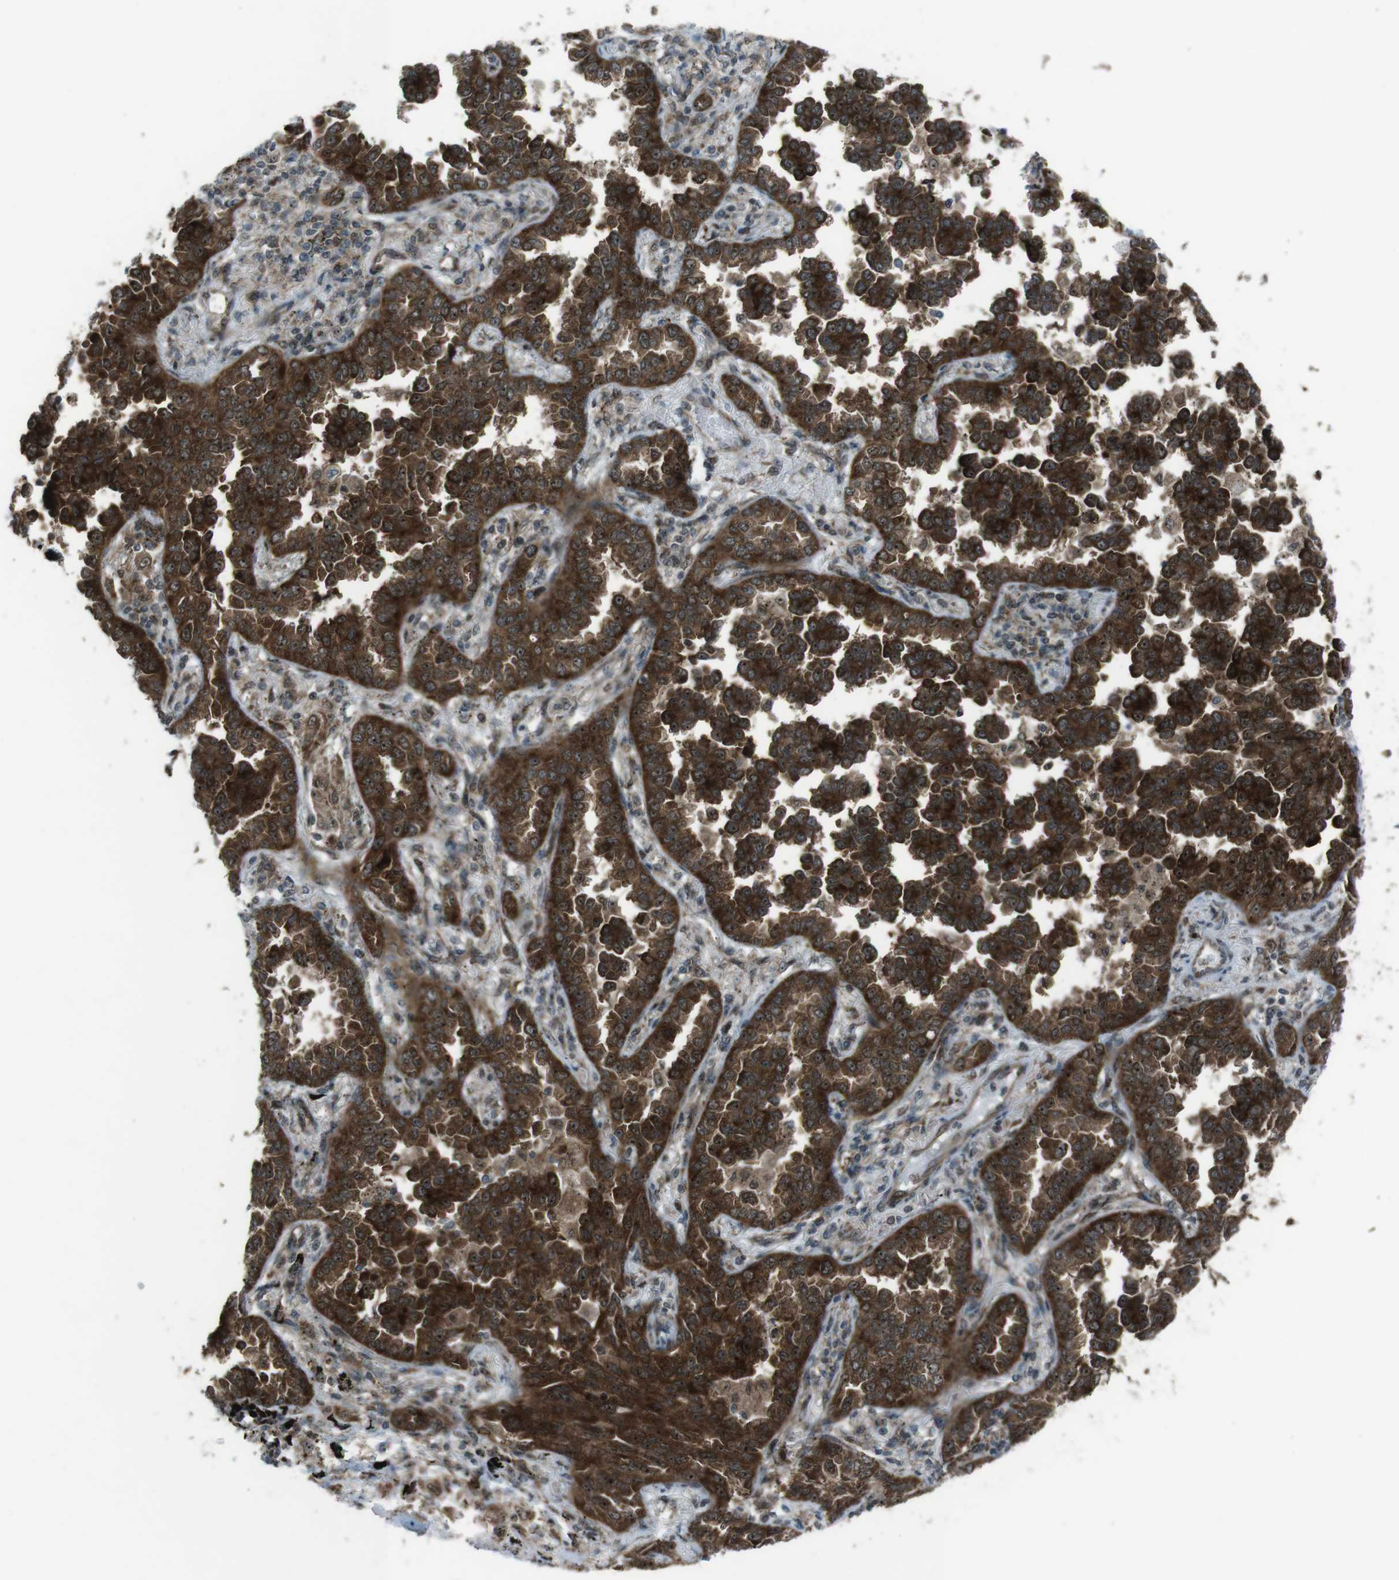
{"staining": {"intensity": "strong", "quantity": ">75%", "location": "cytoplasmic/membranous,nuclear"}, "tissue": "lung cancer", "cell_type": "Tumor cells", "image_type": "cancer", "snomed": [{"axis": "morphology", "description": "Normal tissue, NOS"}, {"axis": "morphology", "description": "Adenocarcinoma, NOS"}, {"axis": "topography", "description": "Lung"}], "caption": "Immunohistochemistry image of human lung adenocarcinoma stained for a protein (brown), which displays high levels of strong cytoplasmic/membranous and nuclear positivity in approximately >75% of tumor cells.", "gene": "CSNK1D", "patient": {"sex": "male", "age": 59}}